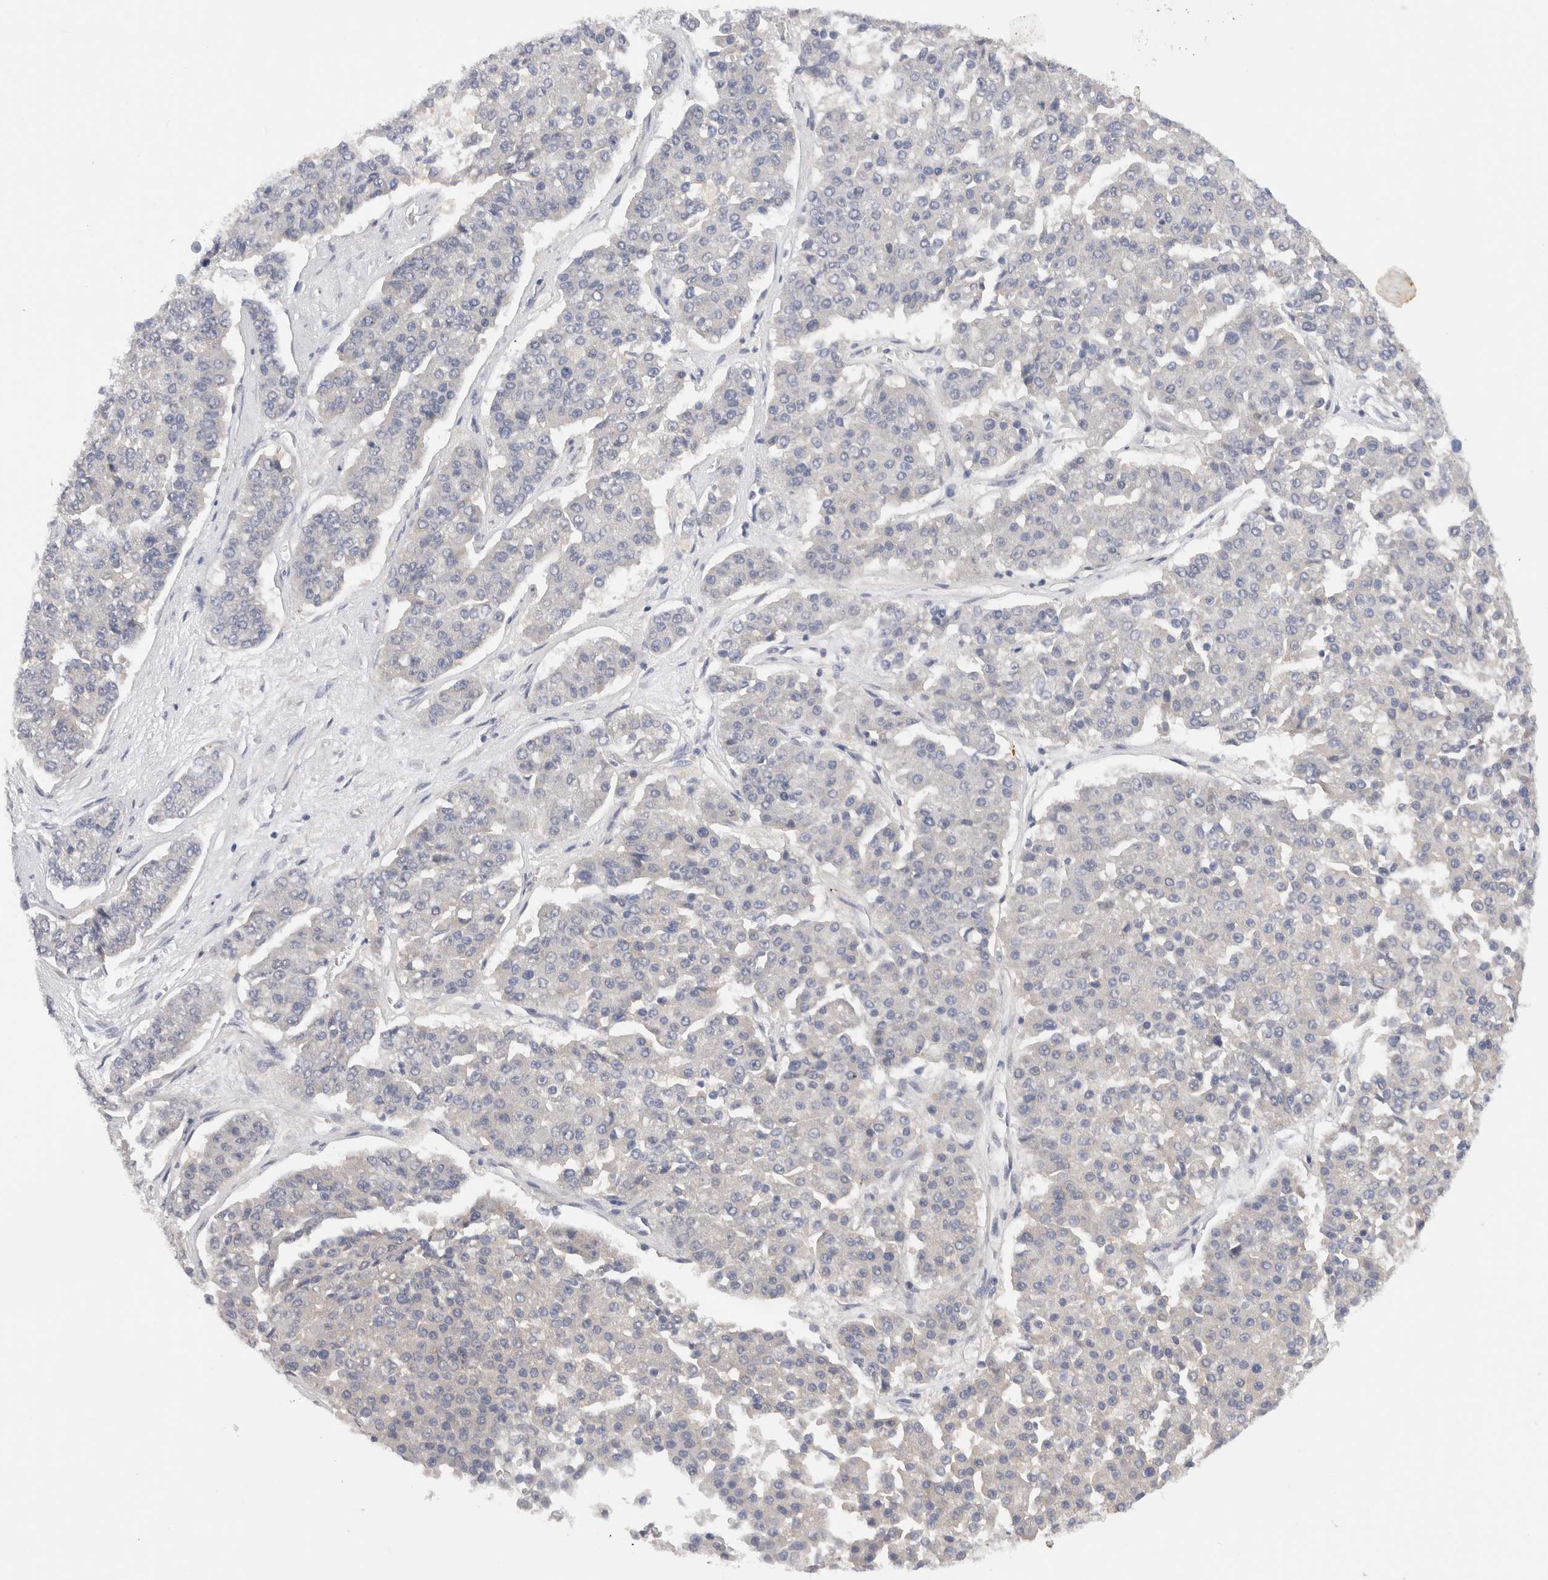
{"staining": {"intensity": "negative", "quantity": "none", "location": "none"}, "tissue": "pancreatic cancer", "cell_type": "Tumor cells", "image_type": "cancer", "snomed": [{"axis": "morphology", "description": "Adenocarcinoma, NOS"}, {"axis": "topography", "description": "Pancreas"}], "caption": "Tumor cells are negative for brown protein staining in pancreatic cancer (adenocarcinoma).", "gene": "CHRM4", "patient": {"sex": "male", "age": 50}}